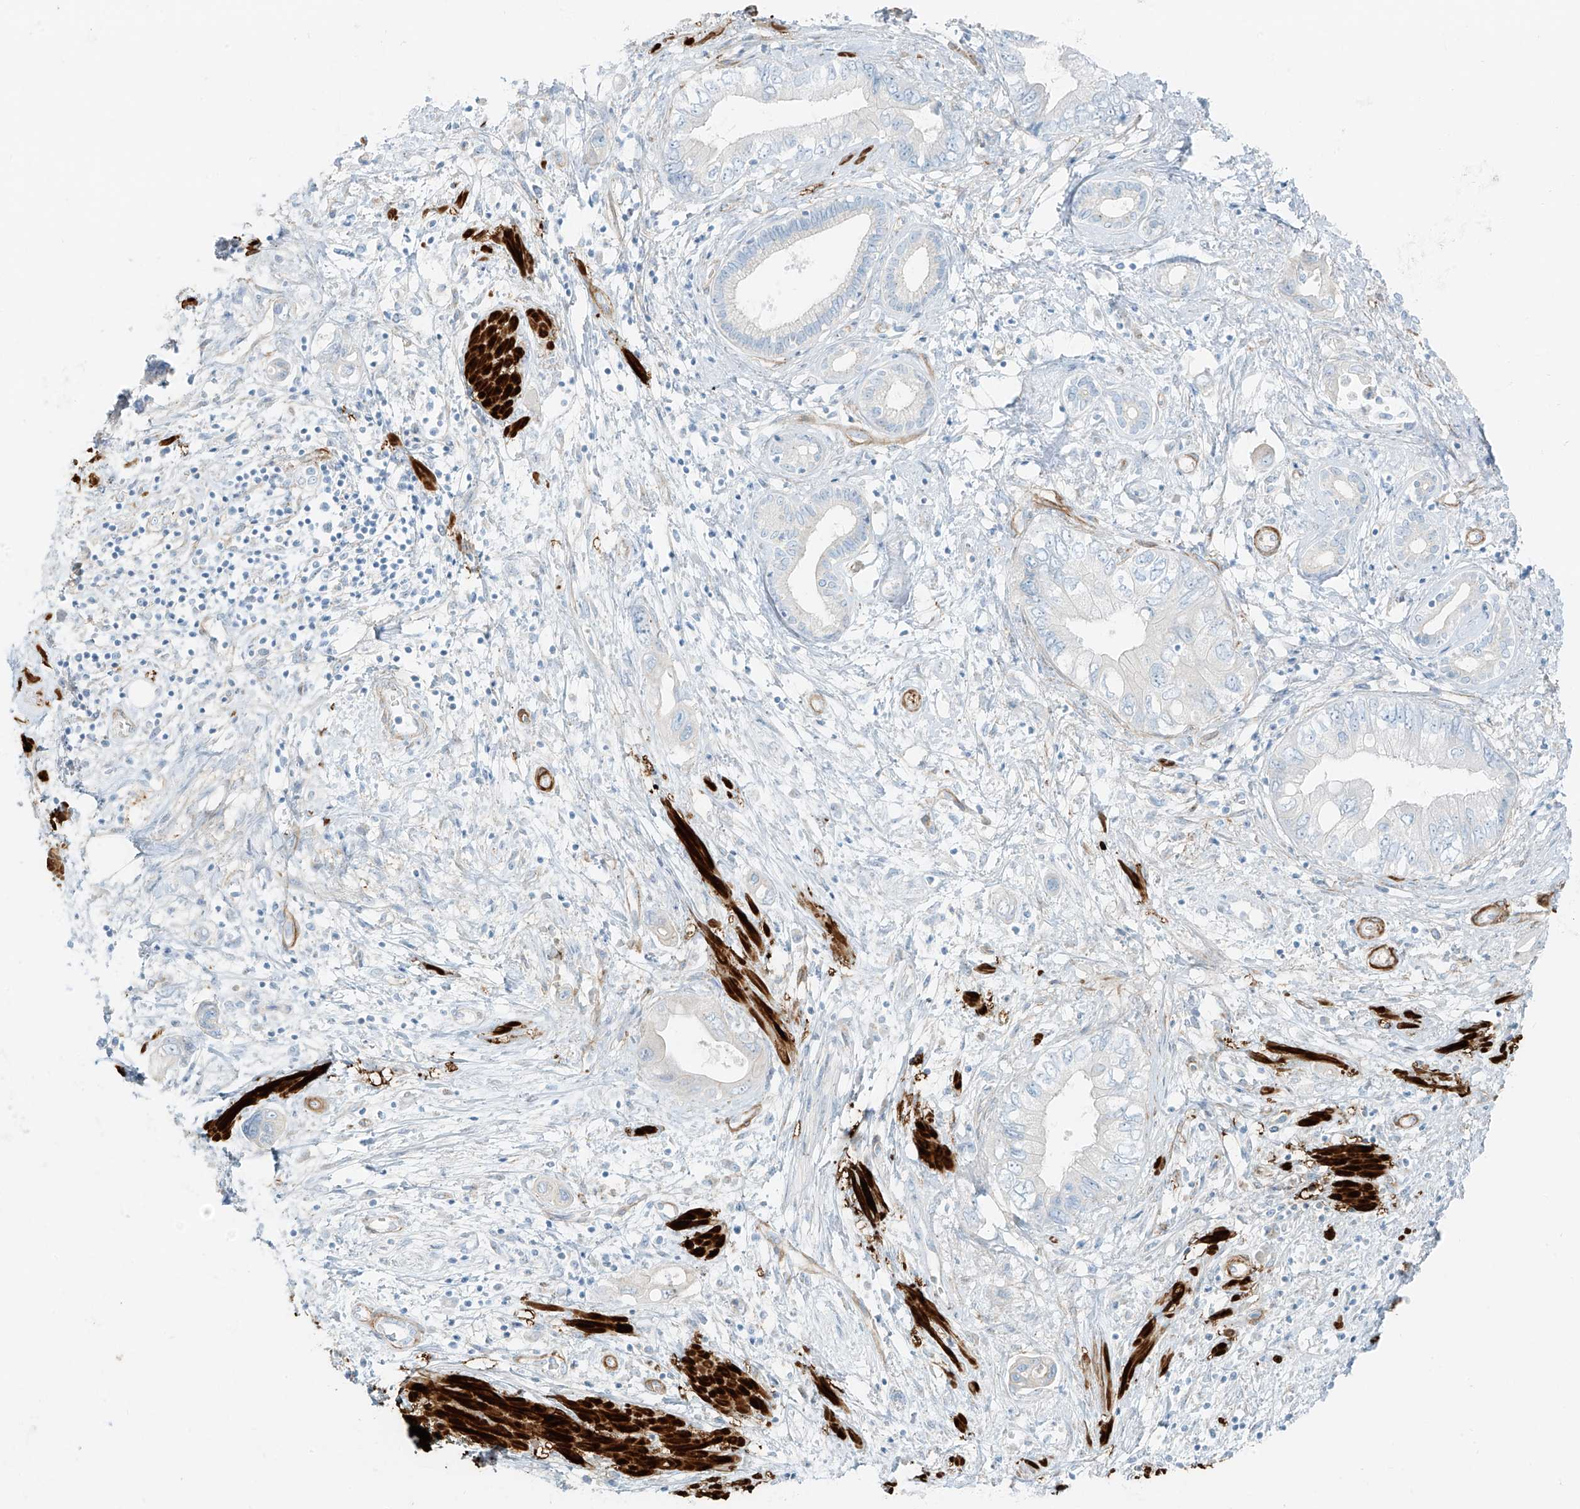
{"staining": {"intensity": "negative", "quantity": "none", "location": "none"}, "tissue": "pancreatic cancer", "cell_type": "Tumor cells", "image_type": "cancer", "snomed": [{"axis": "morphology", "description": "Adenocarcinoma, NOS"}, {"axis": "topography", "description": "Pancreas"}], "caption": "Tumor cells show no significant positivity in pancreatic cancer (adenocarcinoma).", "gene": "SMCP", "patient": {"sex": "female", "age": 73}}